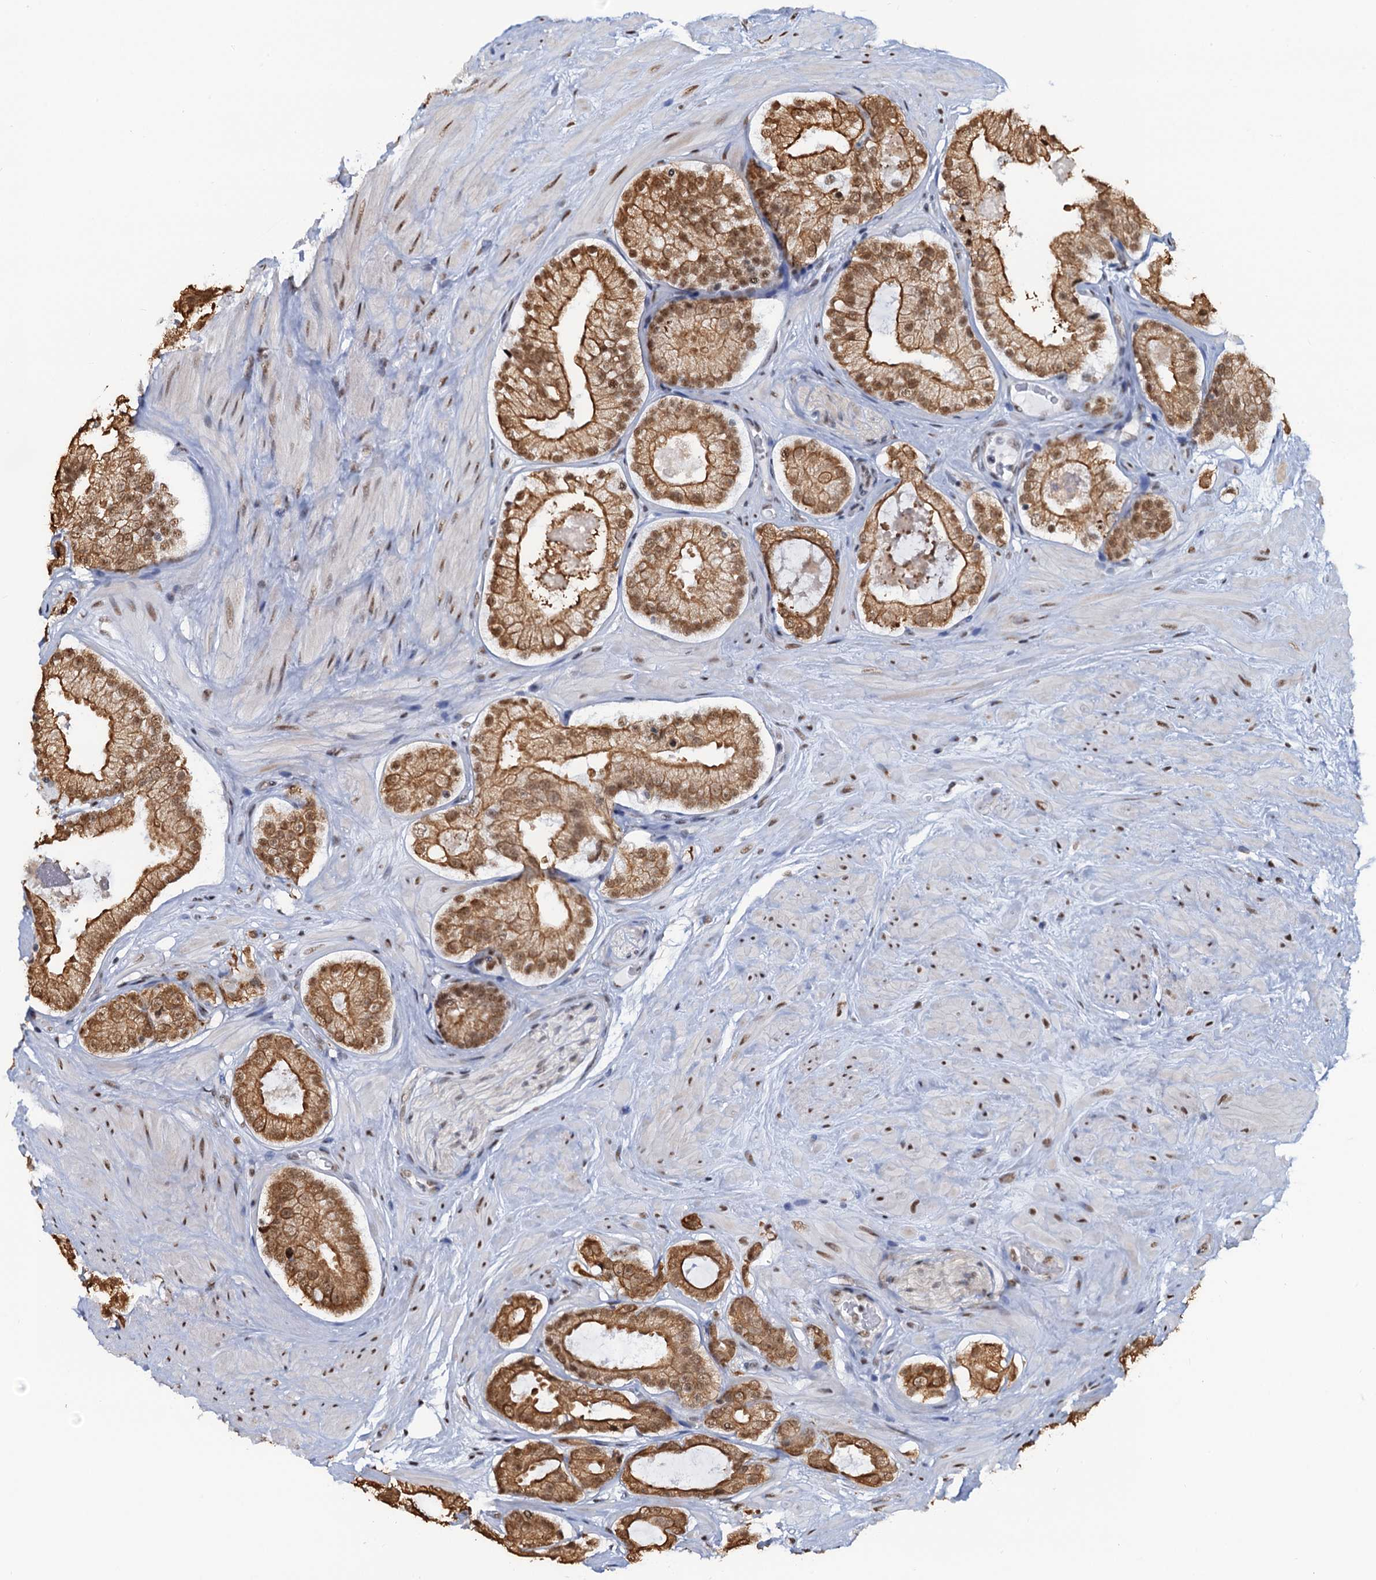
{"staining": {"intensity": "moderate", "quantity": ">75%", "location": "cytoplasmic/membranous,nuclear"}, "tissue": "prostate cancer", "cell_type": "Tumor cells", "image_type": "cancer", "snomed": [{"axis": "morphology", "description": "Adenocarcinoma, High grade"}, {"axis": "topography", "description": "Prostate"}], "caption": "About >75% of tumor cells in prostate cancer display moderate cytoplasmic/membranous and nuclear protein positivity as visualized by brown immunohistochemical staining.", "gene": "ZNF609", "patient": {"sex": "male", "age": 65}}